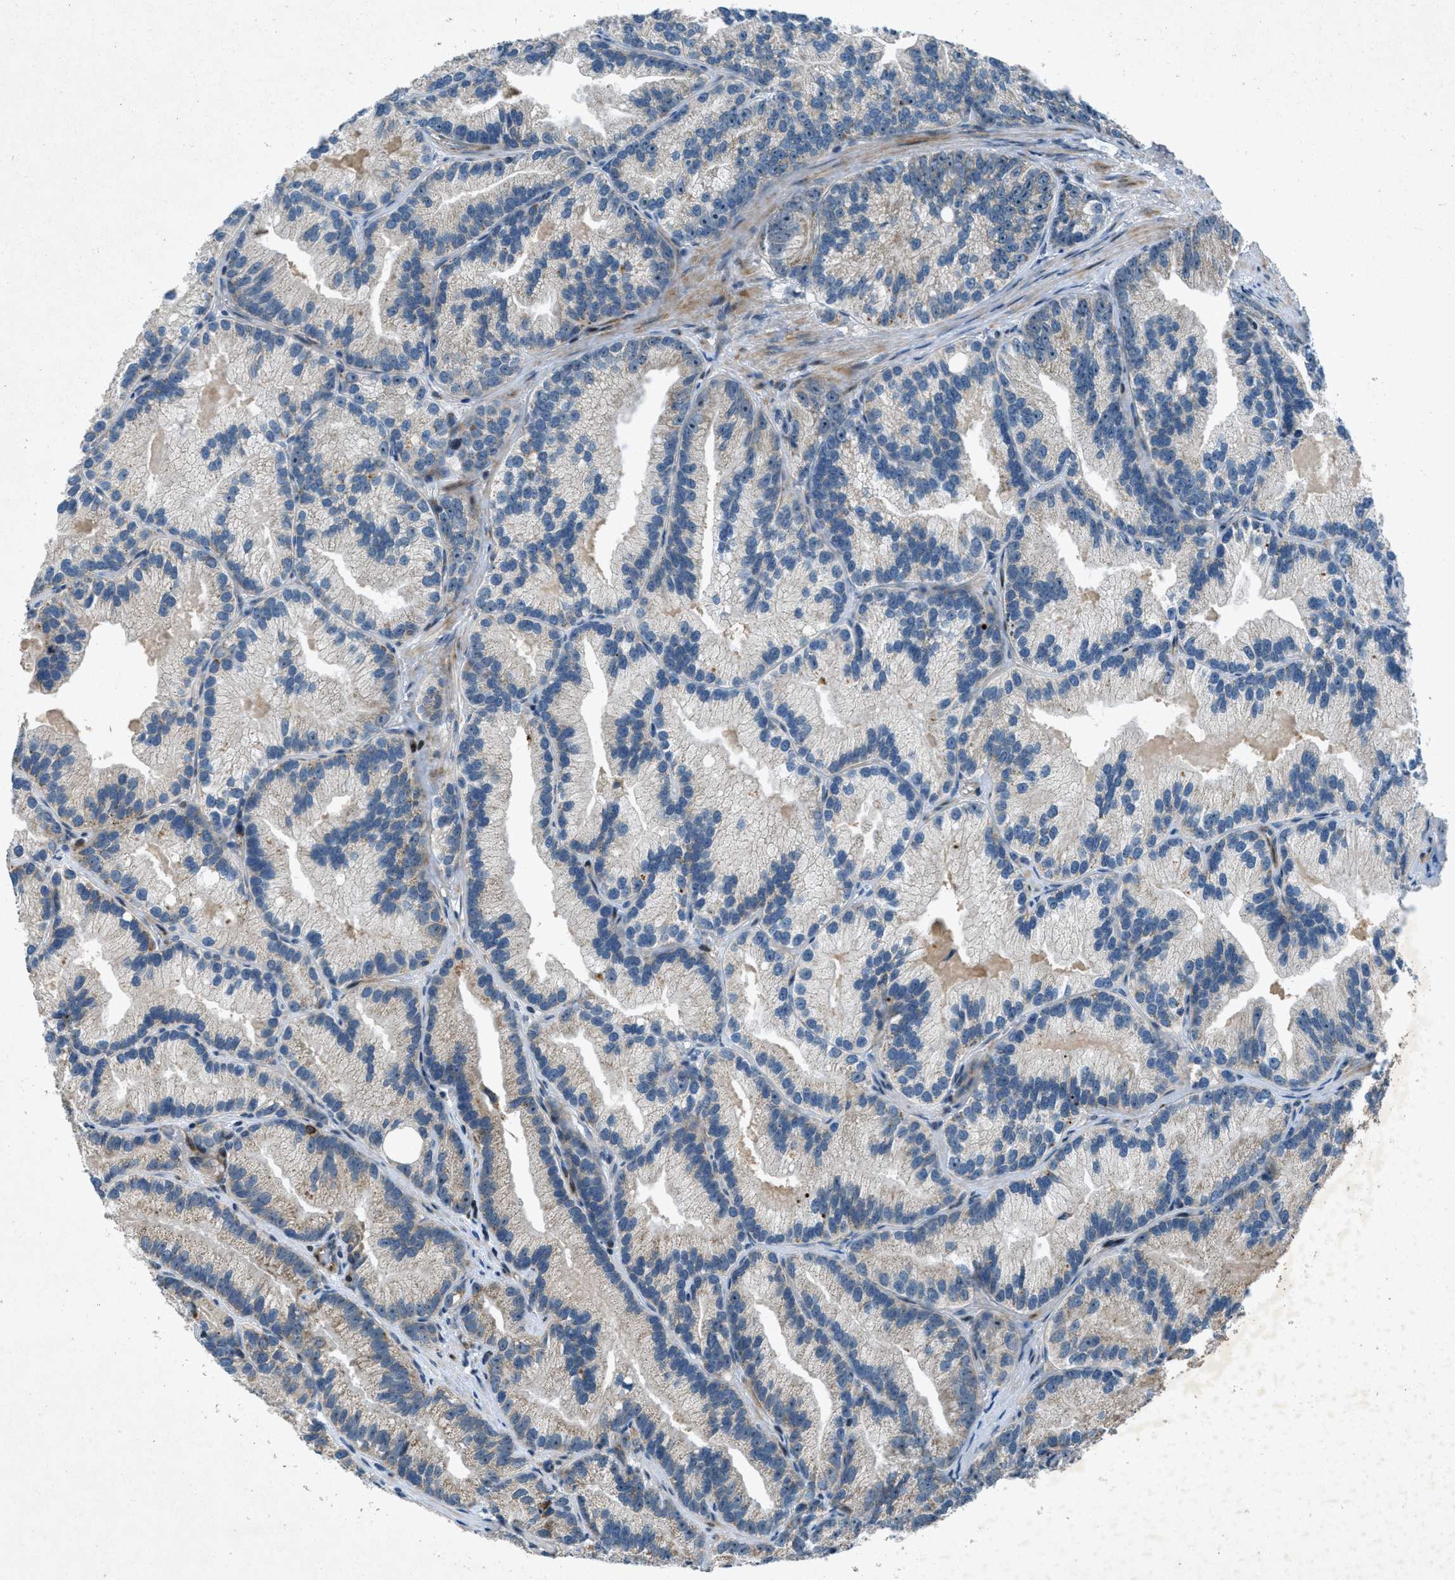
{"staining": {"intensity": "moderate", "quantity": "25%-75%", "location": "cytoplasmic/membranous"}, "tissue": "prostate cancer", "cell_type": "Tumor cells", "image_type": "cancer", "snomed": [{"axis": "morphology", "description": "Adenocarcinoma, Low grade"}, {"axis": "topography", "description": "Prostate"}], "caption": "Protein expression analysis of adenocarcinoma (low-grade) (prostate) shows moderate cytoplasmic/membranous expression in approximately 25%-75% of tumor cells.", "gene": "CLEC2D", "patient": {"sex": "male", "age": 89}}